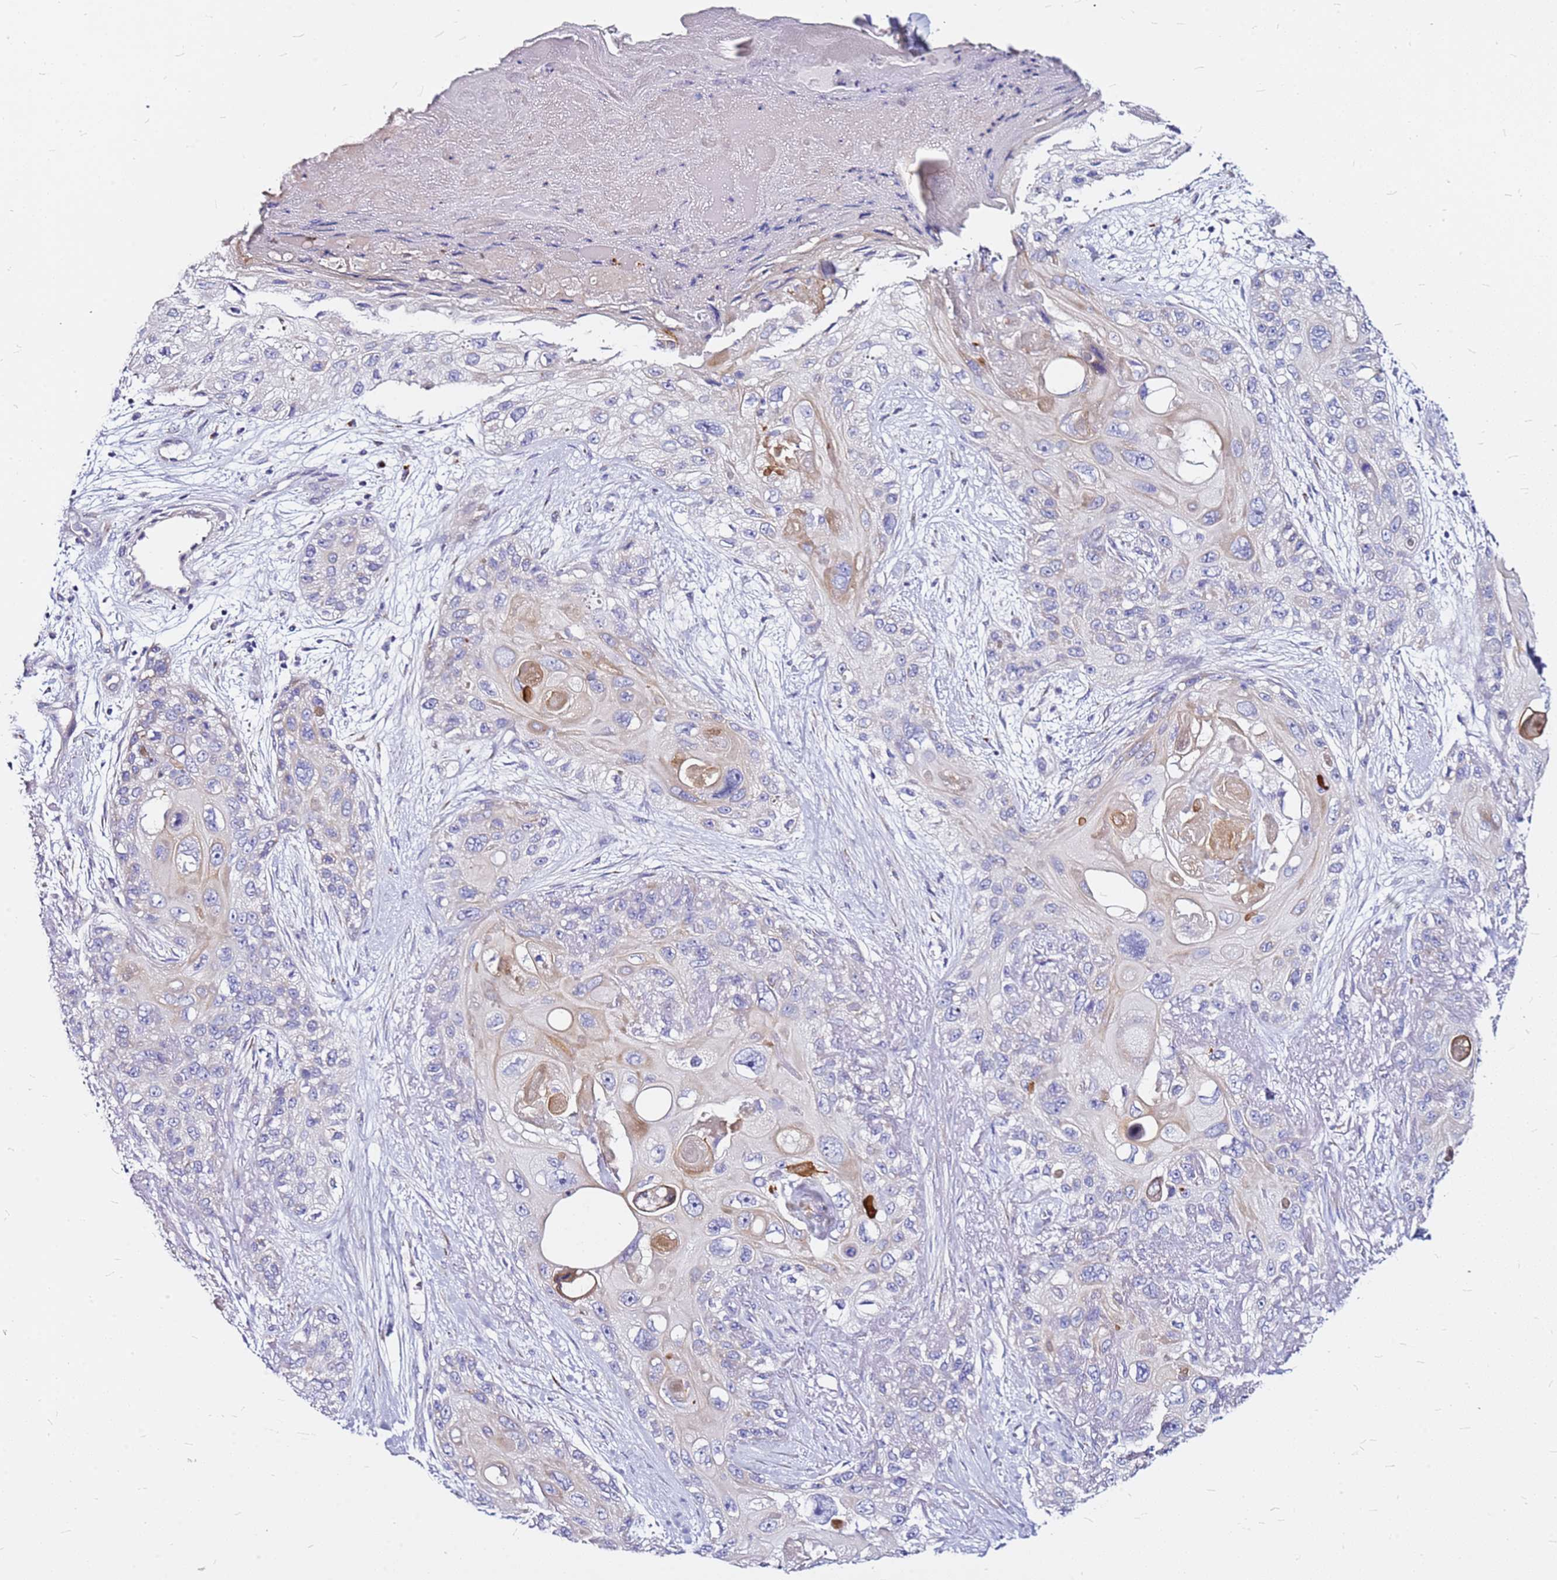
{"staining": {"intensity": "negative", "quantity": "none", "location": "none"}, "tissue": "skin cancer", "cell_type": "Tumor cells", "image_type": "cancer", "snomed": [{"axis": "morphology", "description": "Normal tissue, NOS"}, {"axis": "morphology", "description": "Squamous cell carcinoma, NOS"}, {"axis": "topography", "description": "Skin"}], "caption": "This is a image of IHC staining of skin squamous cell carcinoma, which shows no expression in tumor cells.", "gene": "CASD1", "patient": {"sex": "male", "age": 72}}